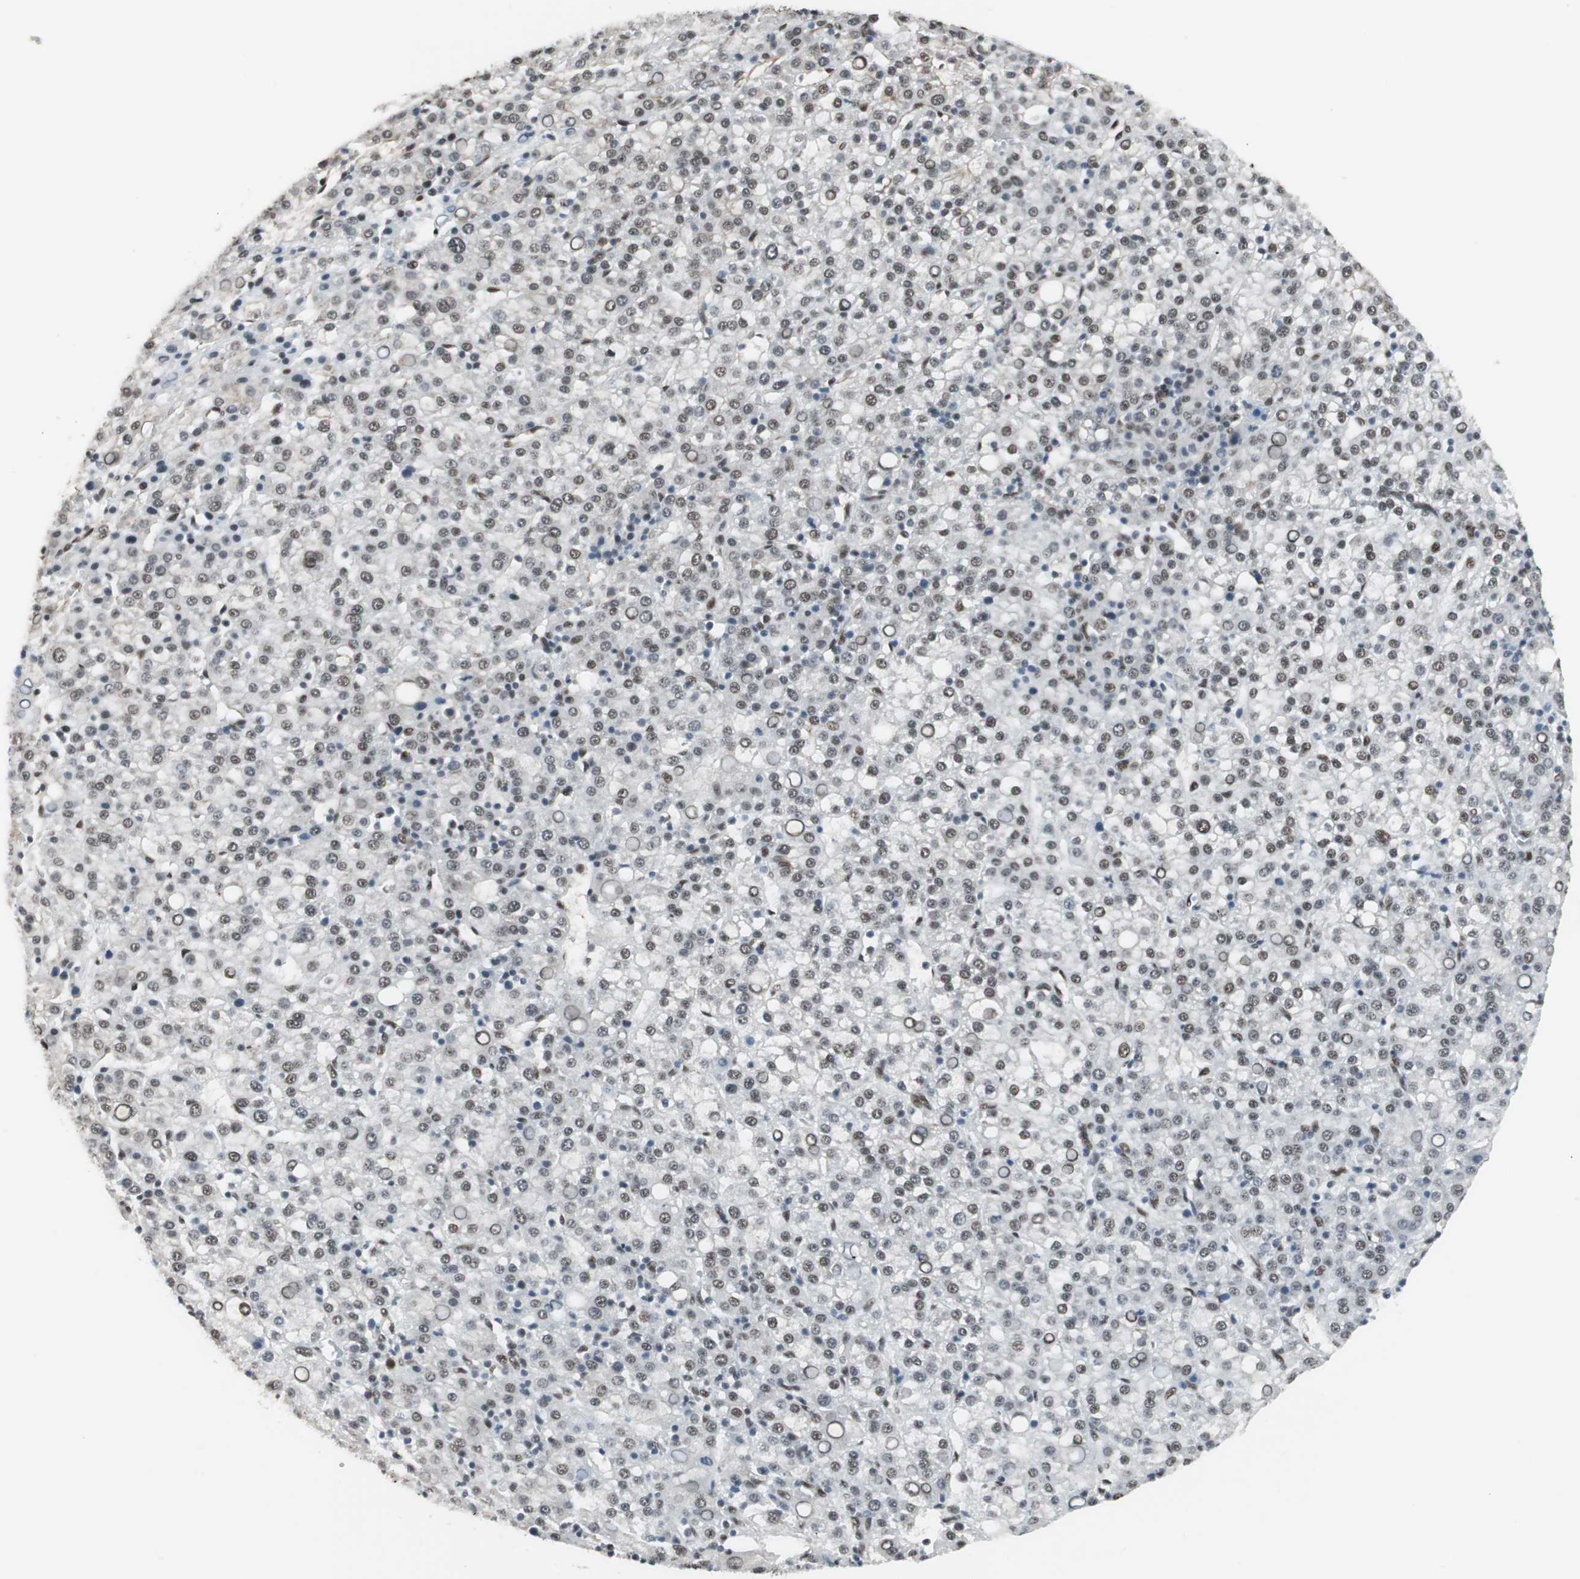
{"staining": {"intensity": "weak", "quantity": ">75%", "location": "nuclear"}, "tissue": "liver cancer", "cell_type": "Tumor cells", "image_type": "cancer", "snomed": [{"axis": "morphology", "description": "Carcinoma, Hepatocellular, NOS"}, {"axis": "topography", "description": "Liver"}], "caption": "Brown immunohistochemical staining in human liver cancer (hepatocellular carcinoma) reveals weak nuclear positivity in about >75% of tumor cells.", "gene": "ZBTB17", "patient": {"sex": "female", "age": 58}}